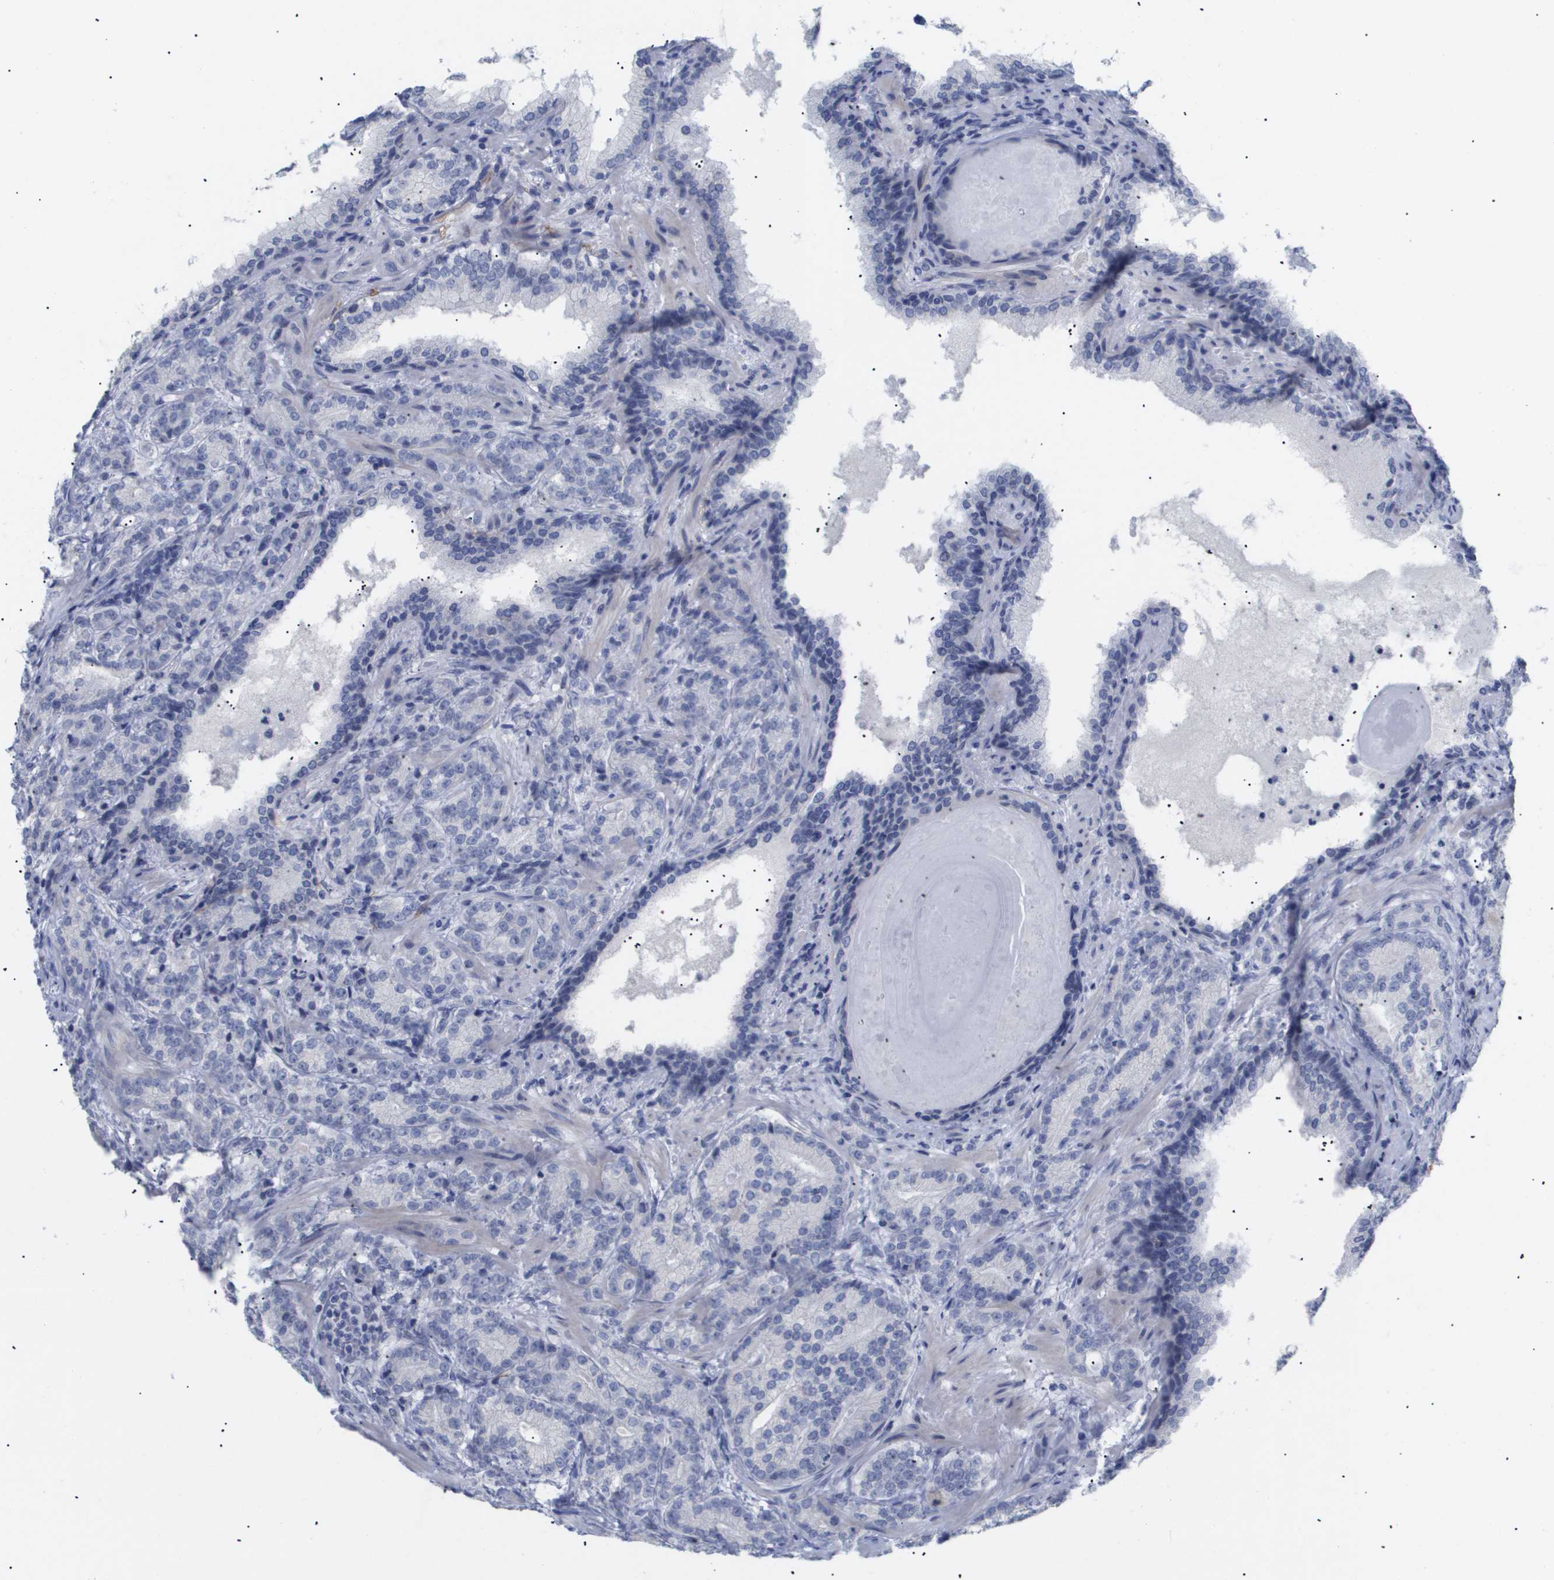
{"staining": {"intensity": "negative", "quantity": "none", "location": "none"}, "tissue": "prostate cancer", "cell_type": "Tumor cells", "image_type": "cancer", "snomed": [{"axis": "morphology", "description": "Adenocarcinoma, High grade"}, {"axis": "topography", "description": "Prostate"}], "caption": "This image is of prostate cancer (high-grade adenocarcinoma) stained with immunohistochemistry (IHC) to label a protein in brown with the nuclei are counter-stained blue. There is no positivity in tumor cells.", "gene": "CAV3", "patient": {"sex": "male", "age": 61}}